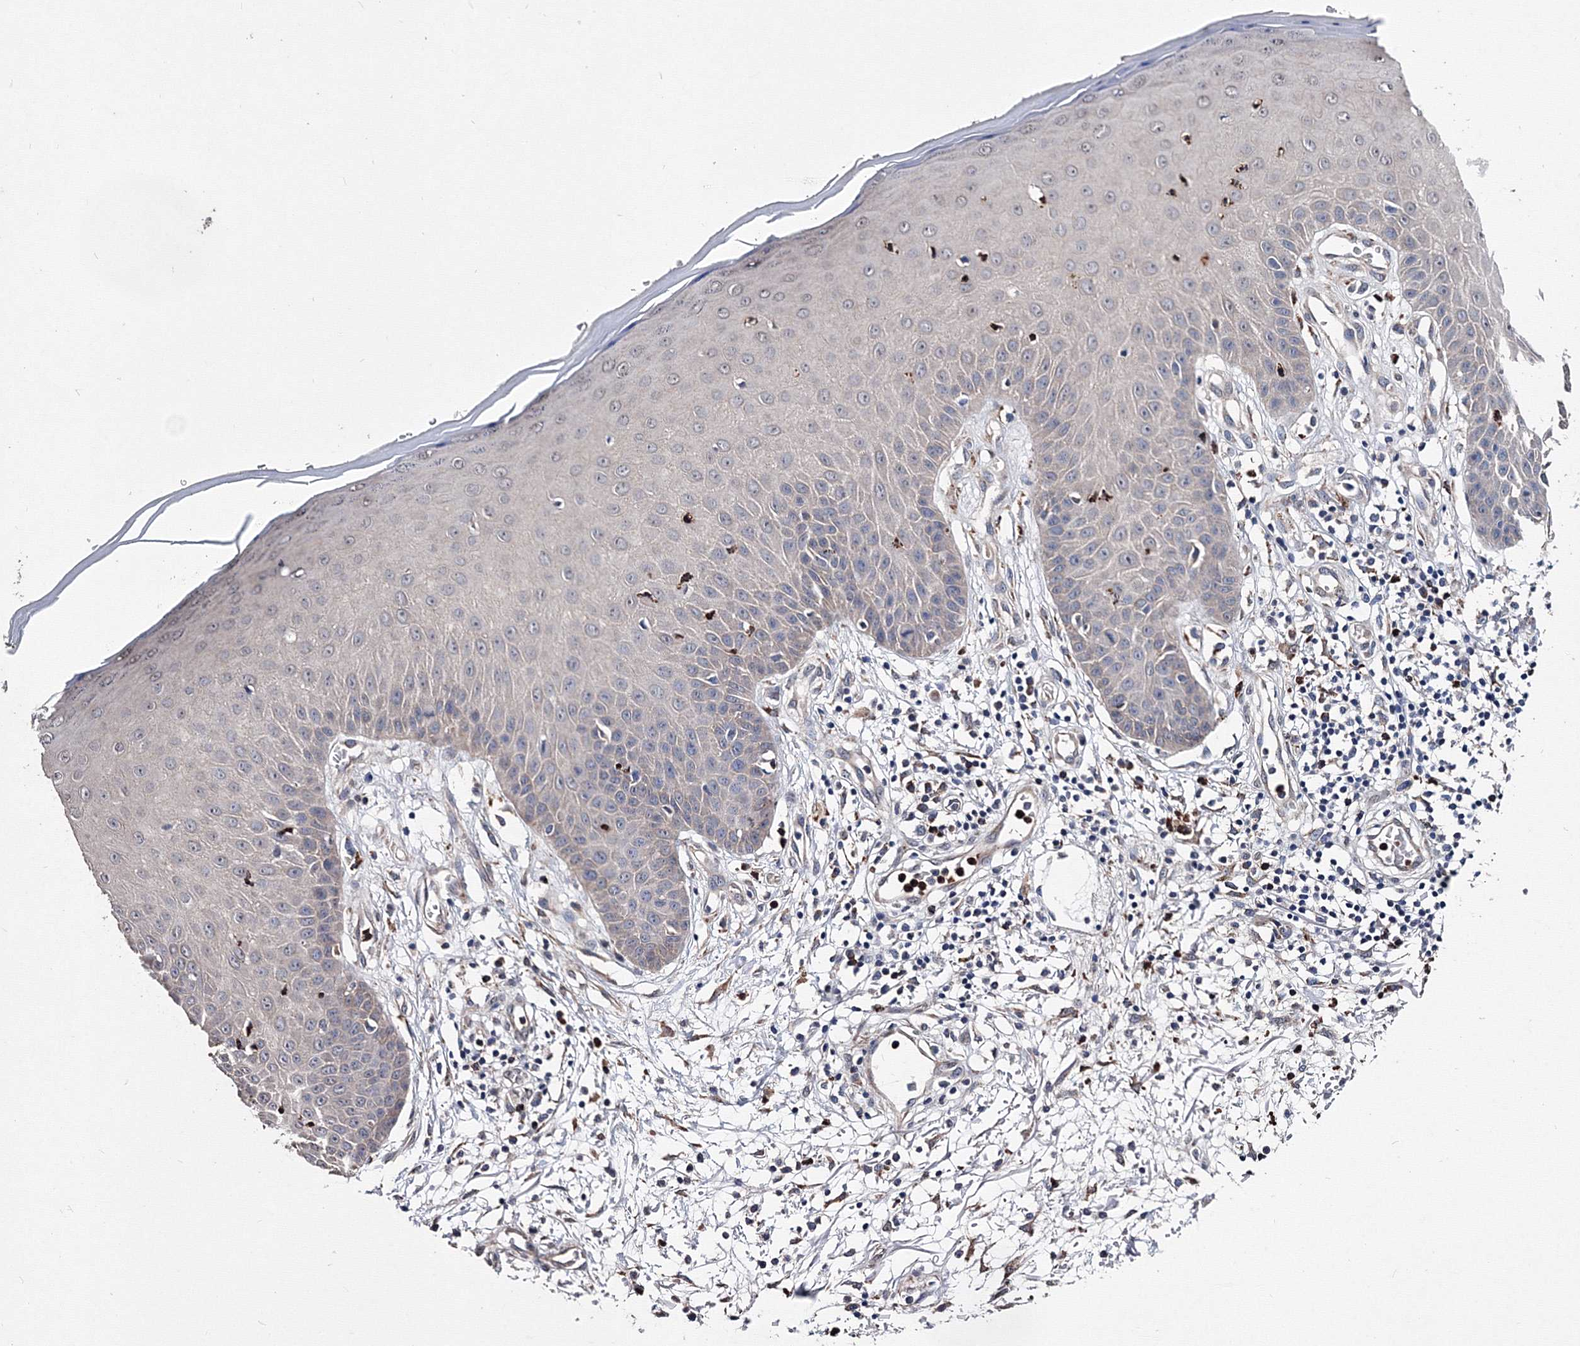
{"staining": {"intensity": "moderate", "quantity": "25%-75%", "location": "cytoplasmic/membranous,nuclear"}, "tissue": "skin", "cell_type": "Fibroblasts", "image_type": "normal", "snomed": [{"axis": "morphology", "description": "Normal tissue, NOS"}, {"axis": "morphology", "description": "Inflammation, NOS"}, {"axis": "topography", "description": "Skin"}], "caption": "This histopathology image reveals immunohistochemistry staining of unremarkable human skin, with medium moderate cytoplasmic/membranous,nuclear staining in approximately 25%-75% of fibroblasts.", "gene": "PHYKPL", "patient": {"sex": "female", "age": 44}}